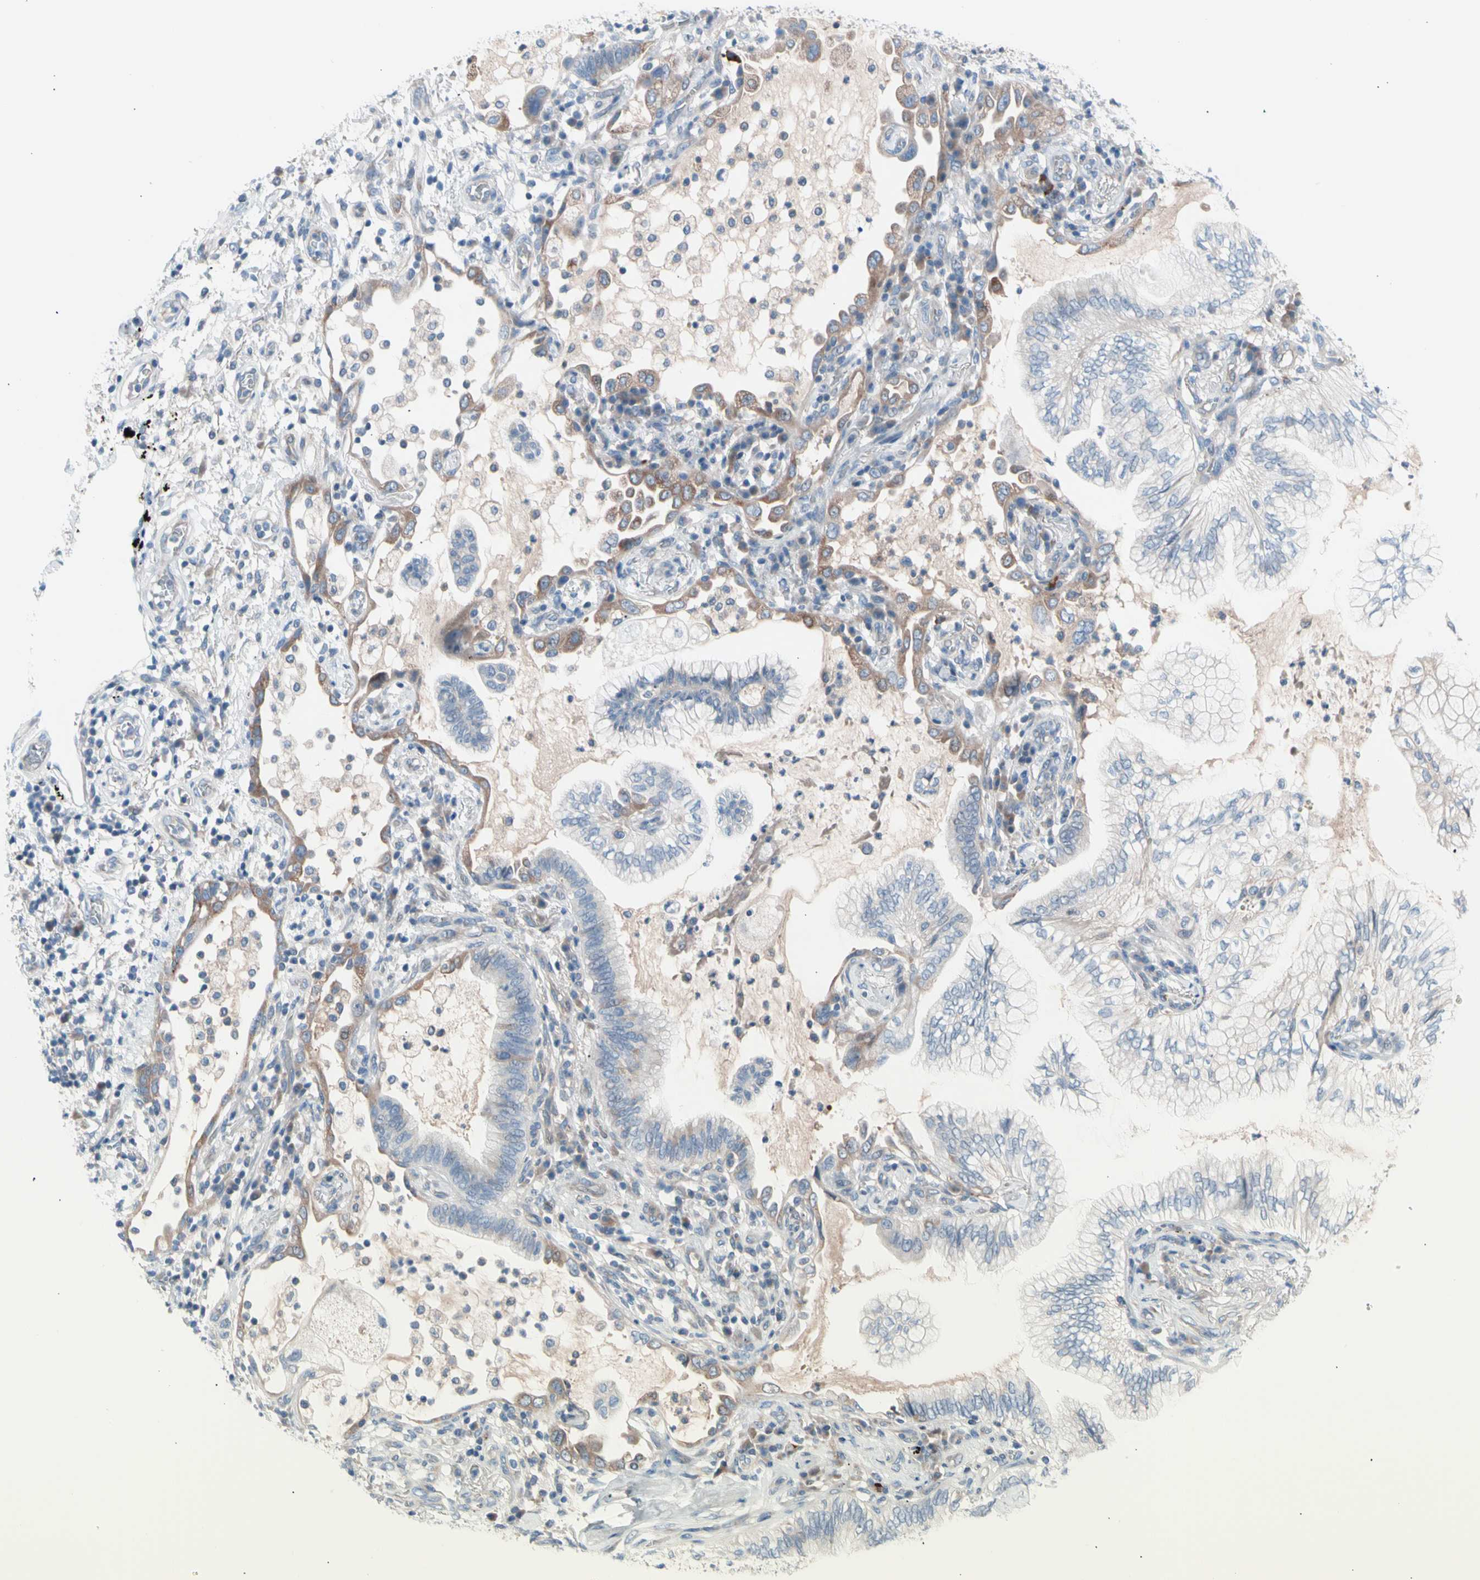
{"staining": {"intensity": "negative", "quantity": "none", "location": "none"}, "tissue": "lung cancer", "cell_type": "Tumor cells", "image_type": "cancer", "snomed": [{"axis": "morphology", "description": "Normal tissue, NOS"}, {"axis": "morphology", "description": "Adenocarcinoma, NOS"}, {"axis": "topography", "description": "Bronchus"}, {"axis": "topography", "description": "Lung"}], "caption": "Image shows no protein positivity in tumor cells of lung cancer (adenocarcinoma) tissue.", "gene": "CASQ1", "patient": {"sex": "female", "age": 70}}